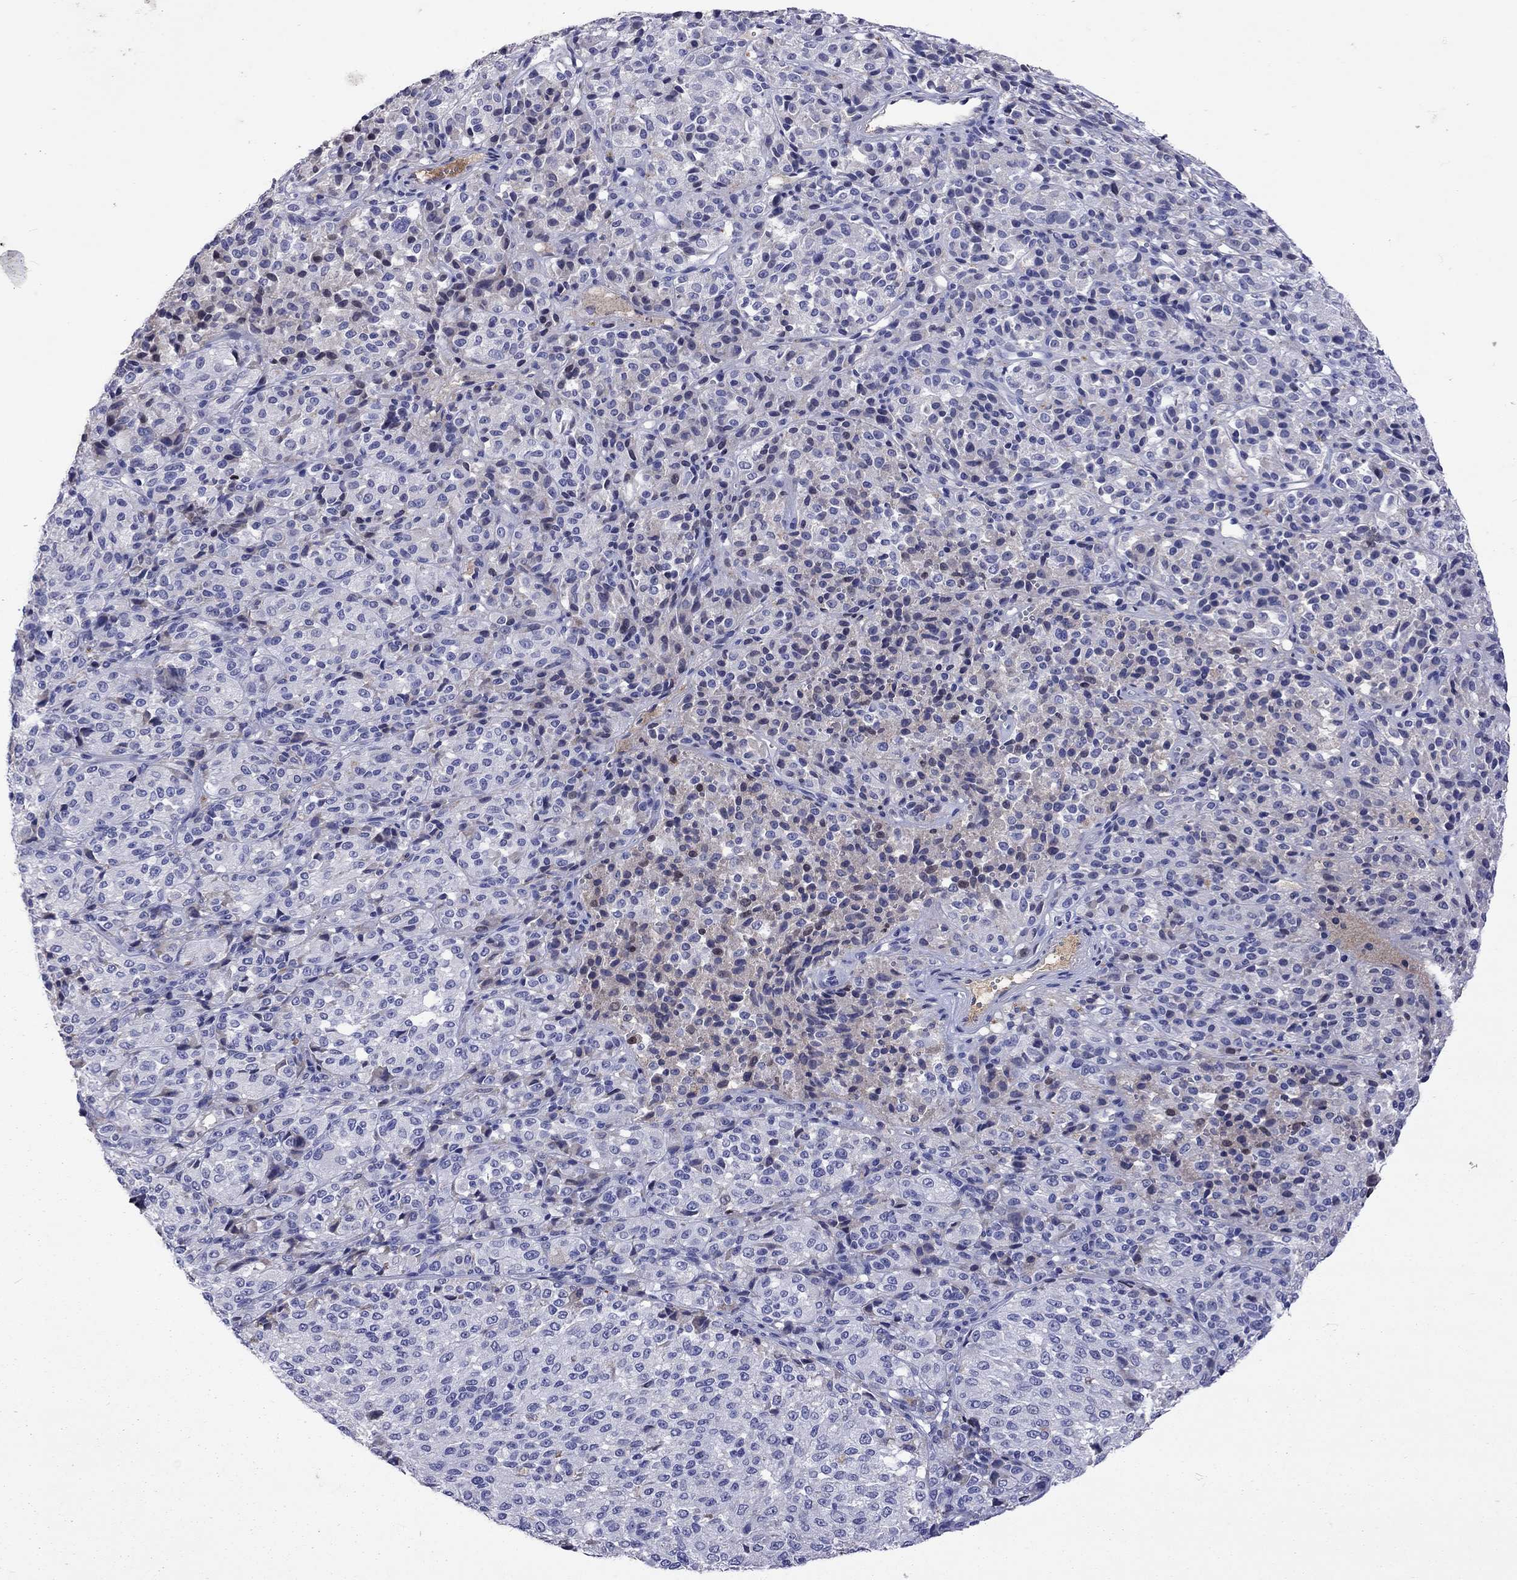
{"staining": {"intensity": "negative", "quantity": "none", "location": "none"}, "tissue": "melanoma", "cell_type": "Tumor cells", "image_type": "cancer", "snomed": [{"axis": "morphology", "description": "Malignant melanoma, Metastatic site"}, {"axis": "topography", "description": "Brain"}], "caption": "Malignant melanoma (metastatic site) was stained to show a protein in brown. There is no significant expression in tumor cells.", "gene": "SERPINA3", "patient": {"sex": "female", "age": 56}}